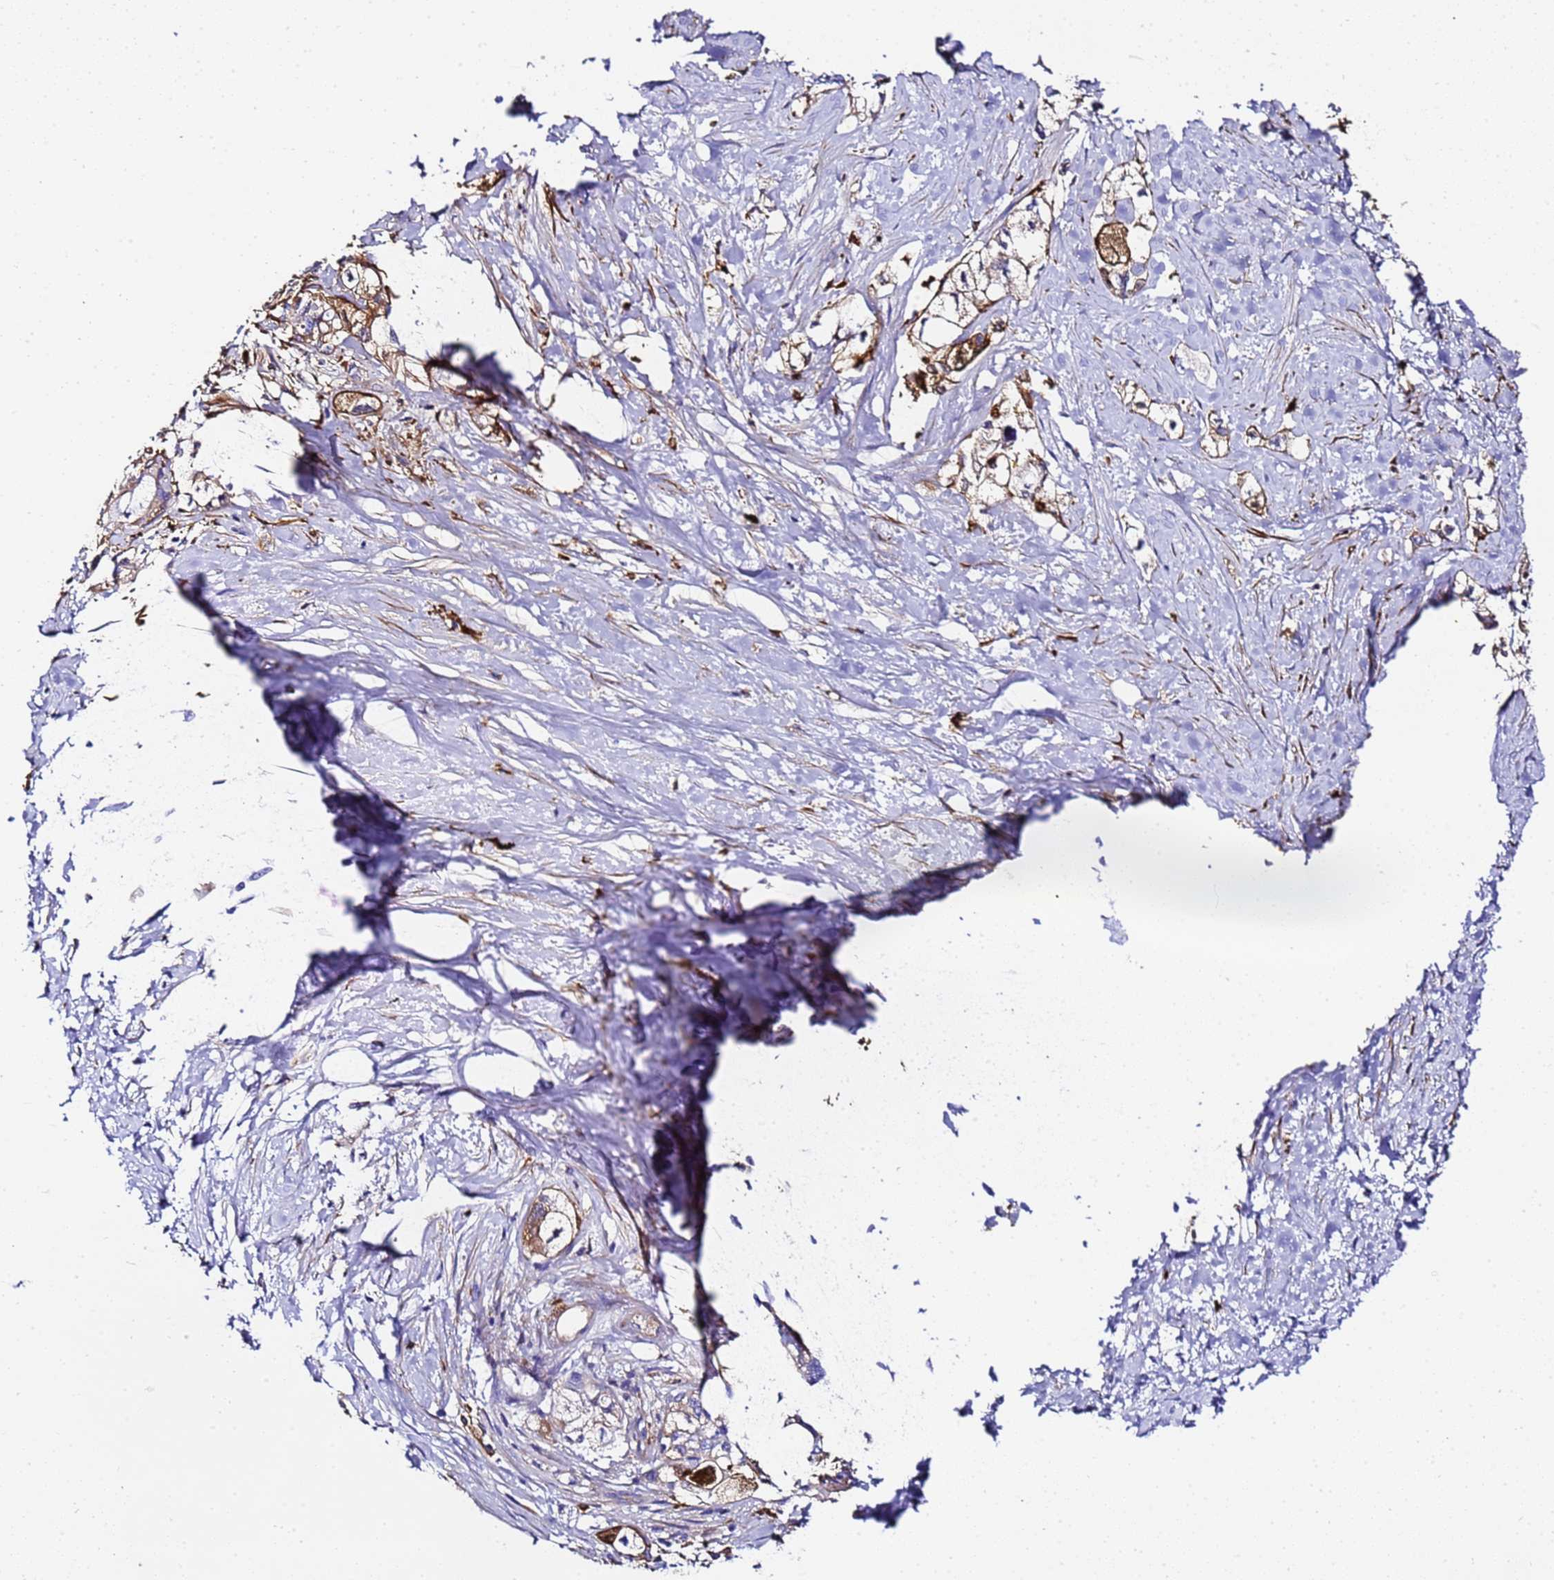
{"staining": {"intensity": "moderate", "quantity": ">75%", "location": "cytoplasmic/membranous"}, "tissue": "pancreatic cancer", "cell_type": "Tumor cells", "image_type": "cancer", "snomed": [{"axis": "morphology", "description": "Adenocarcinoma, NOS"}, {"axis": "topography", "description": "Pancreas"}], "caption": "DAB (3,3'-diaminobenzidine) immunohistochemical staining of adenocarcinoma (pancreatic) shows moderate cytoplasmic/membranous protein positivity in about >75% of tumor cells.", "gene": "FTL", "patient": {"sex": "male", "age": 70}}